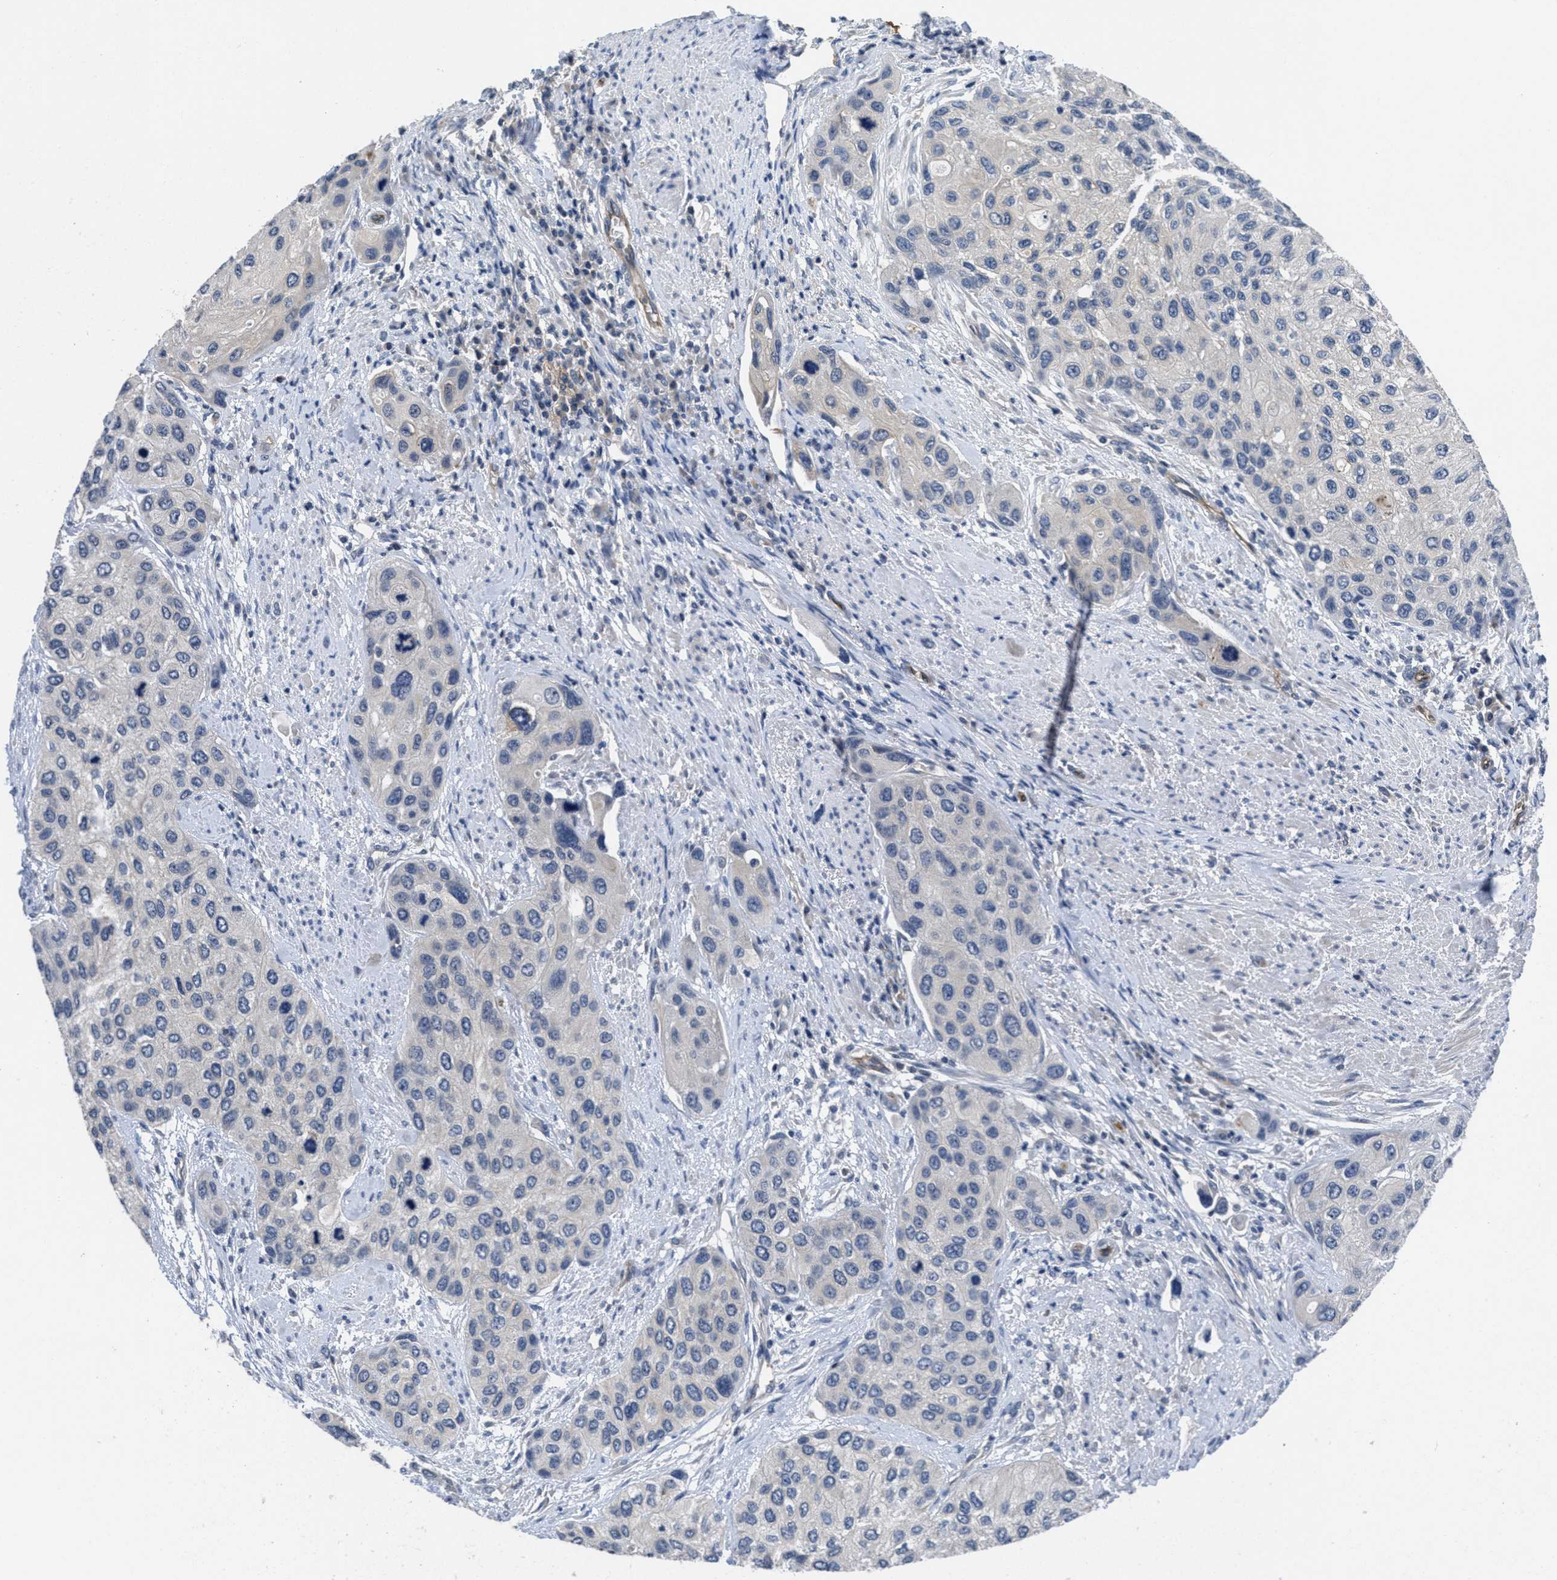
{"staining": {"intensity": "negative", "quantity": "none", "location": "none"}, "tissue": "urothelial cancer", "cell_type": "Tumor cells", "image_type": "cancer", "snomed": [{"axis": "morphology", "description": "Urothelial carcinoma, High grade"}, {"axis": "topography", "description": "Urinary bladder"}], "caption": "Immunohistochemical staining of human urothelial cancer demonstrates no significant positivity in tumor cells.", "gene": "ANGPT1", "patient": {"sex": "female", "age": 56}}